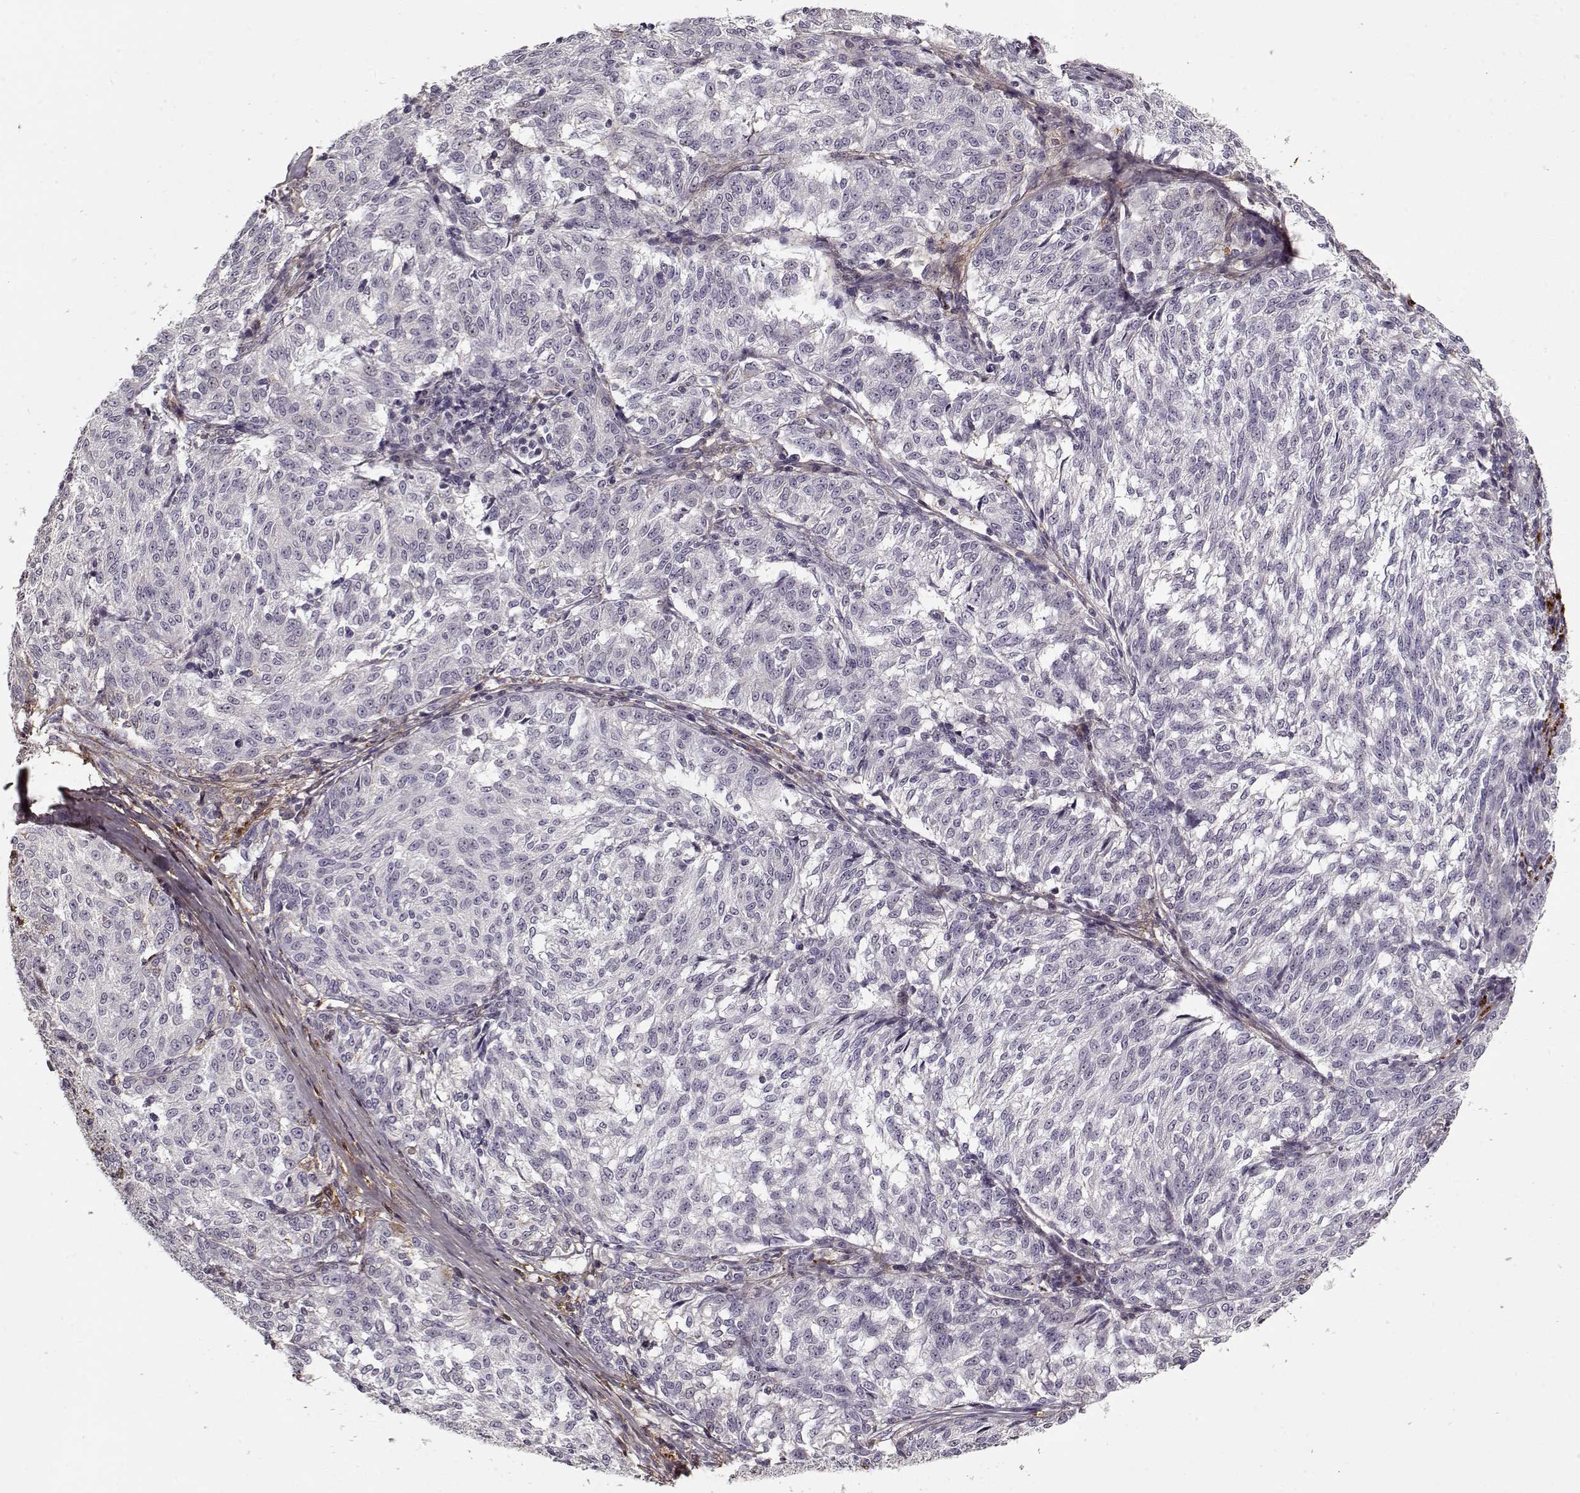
{"staining": {"intensity": "negative", "quantity": "none", "location": "none"}, "tissue": "melanoma", "cell_type": "Tumor cells", "image_type": "cancer", "snomed": [{"axis": "morphology", "description": "Malignant melanoma, NOS"}, {"axis": "topography", "description": "Skin"}], "caption": "The immunohistochemistry histopathology image has no significant staining in tumor cells of malignant melanoma tissue. (DAB (3,3'-diaminobenzidine) immunohistochemistry, high magnification).", "gene": "LUM", "patient": {"sex": "female", "age": 72}}